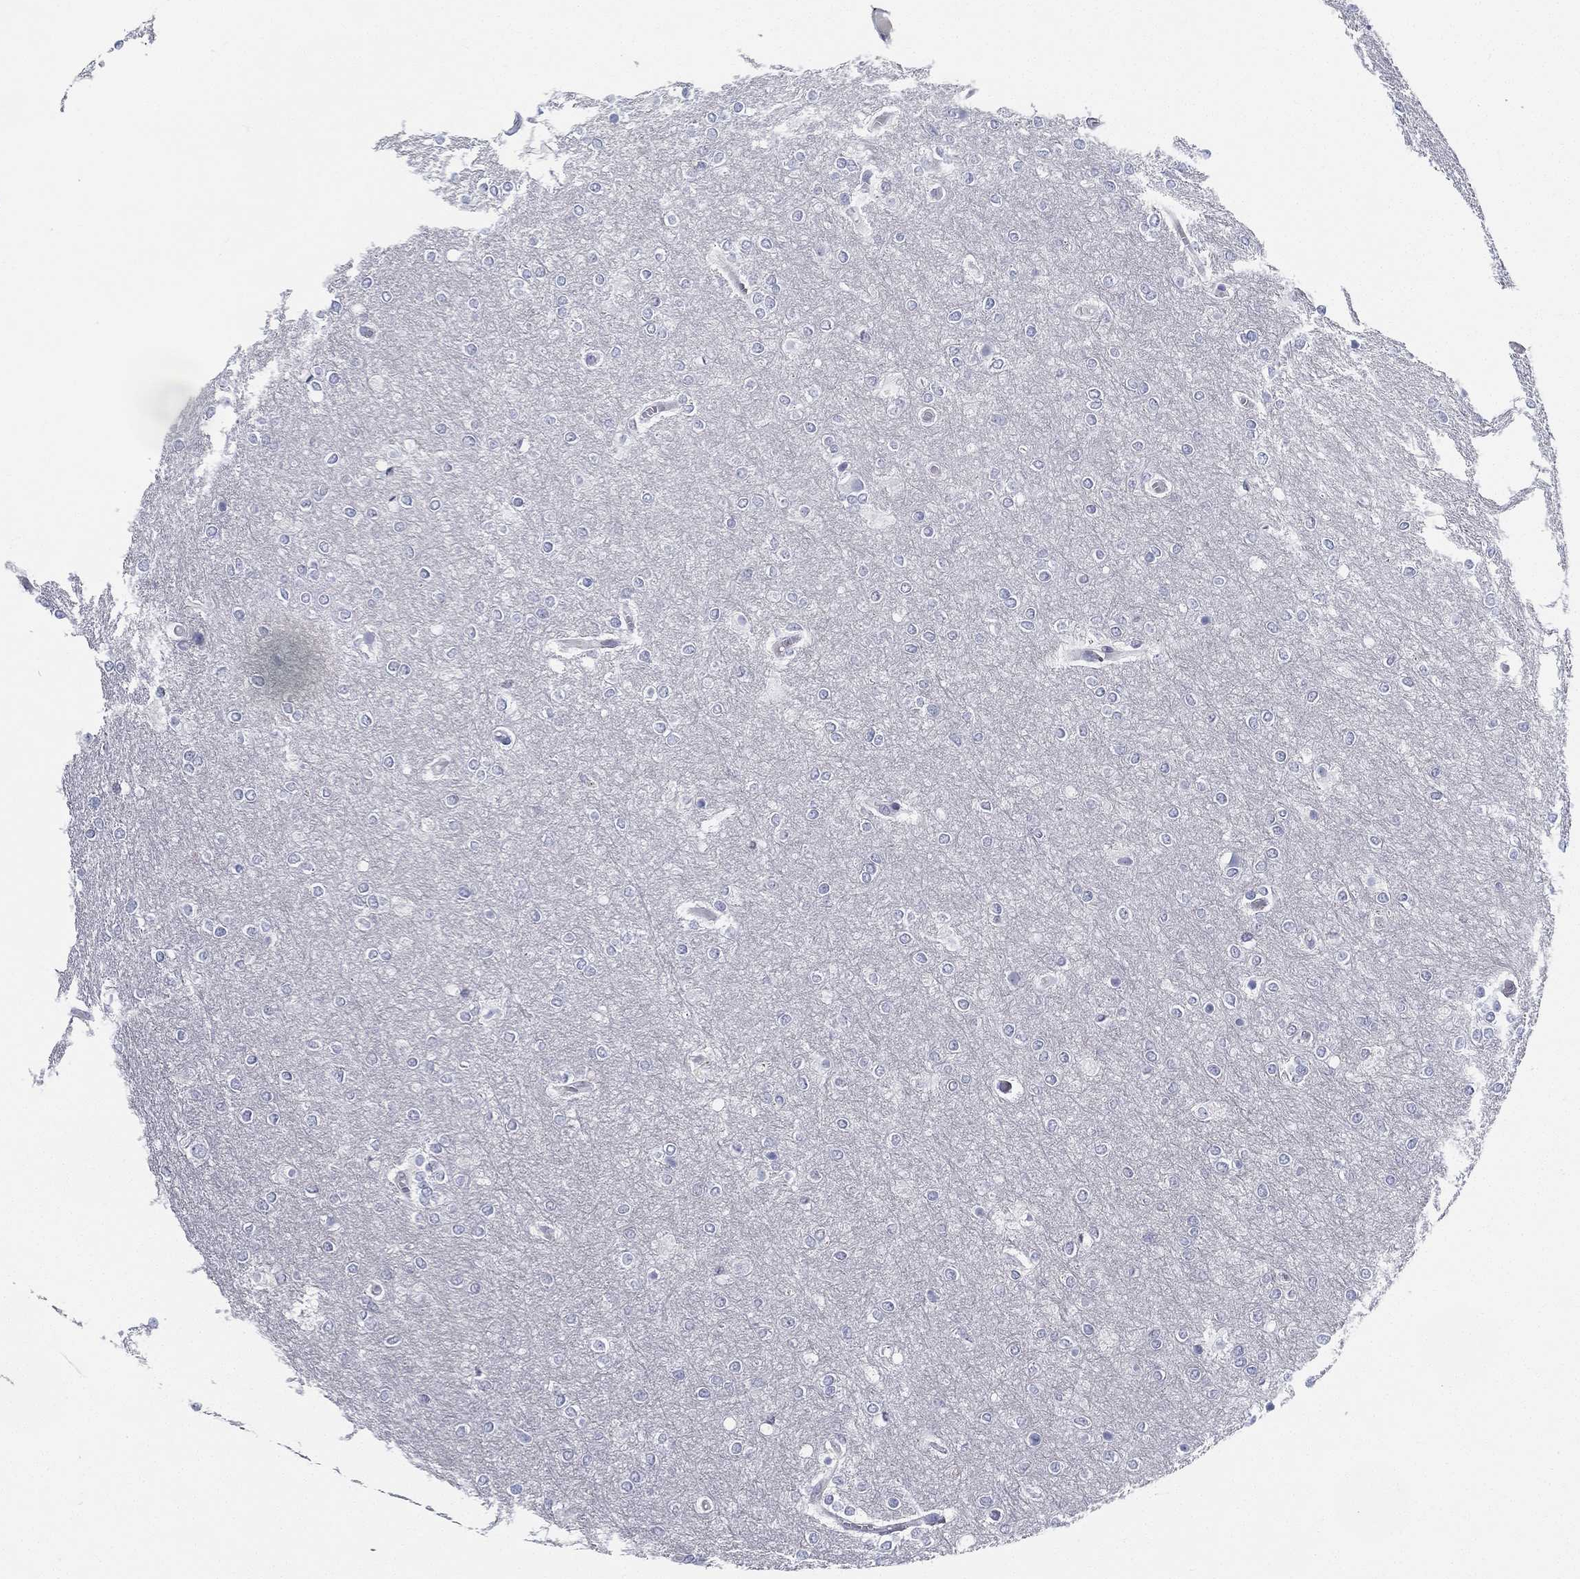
{"staining": {"intensity": "negative", "quantity": "none", "location": "none"}, "tissue": "glioma", "cell_type": "Tumor cells", "image_type": "cancer", "snomed": [{"axis": "morphology", "description": "Glioma, malignant, High grade"}, {"axis": "topography", "description": "Brain"}], "caption": "Tumor cells show no significant expression in glioma.", "gene": "SPPL2C", "patient": {"sex": "female", "age": 61}}